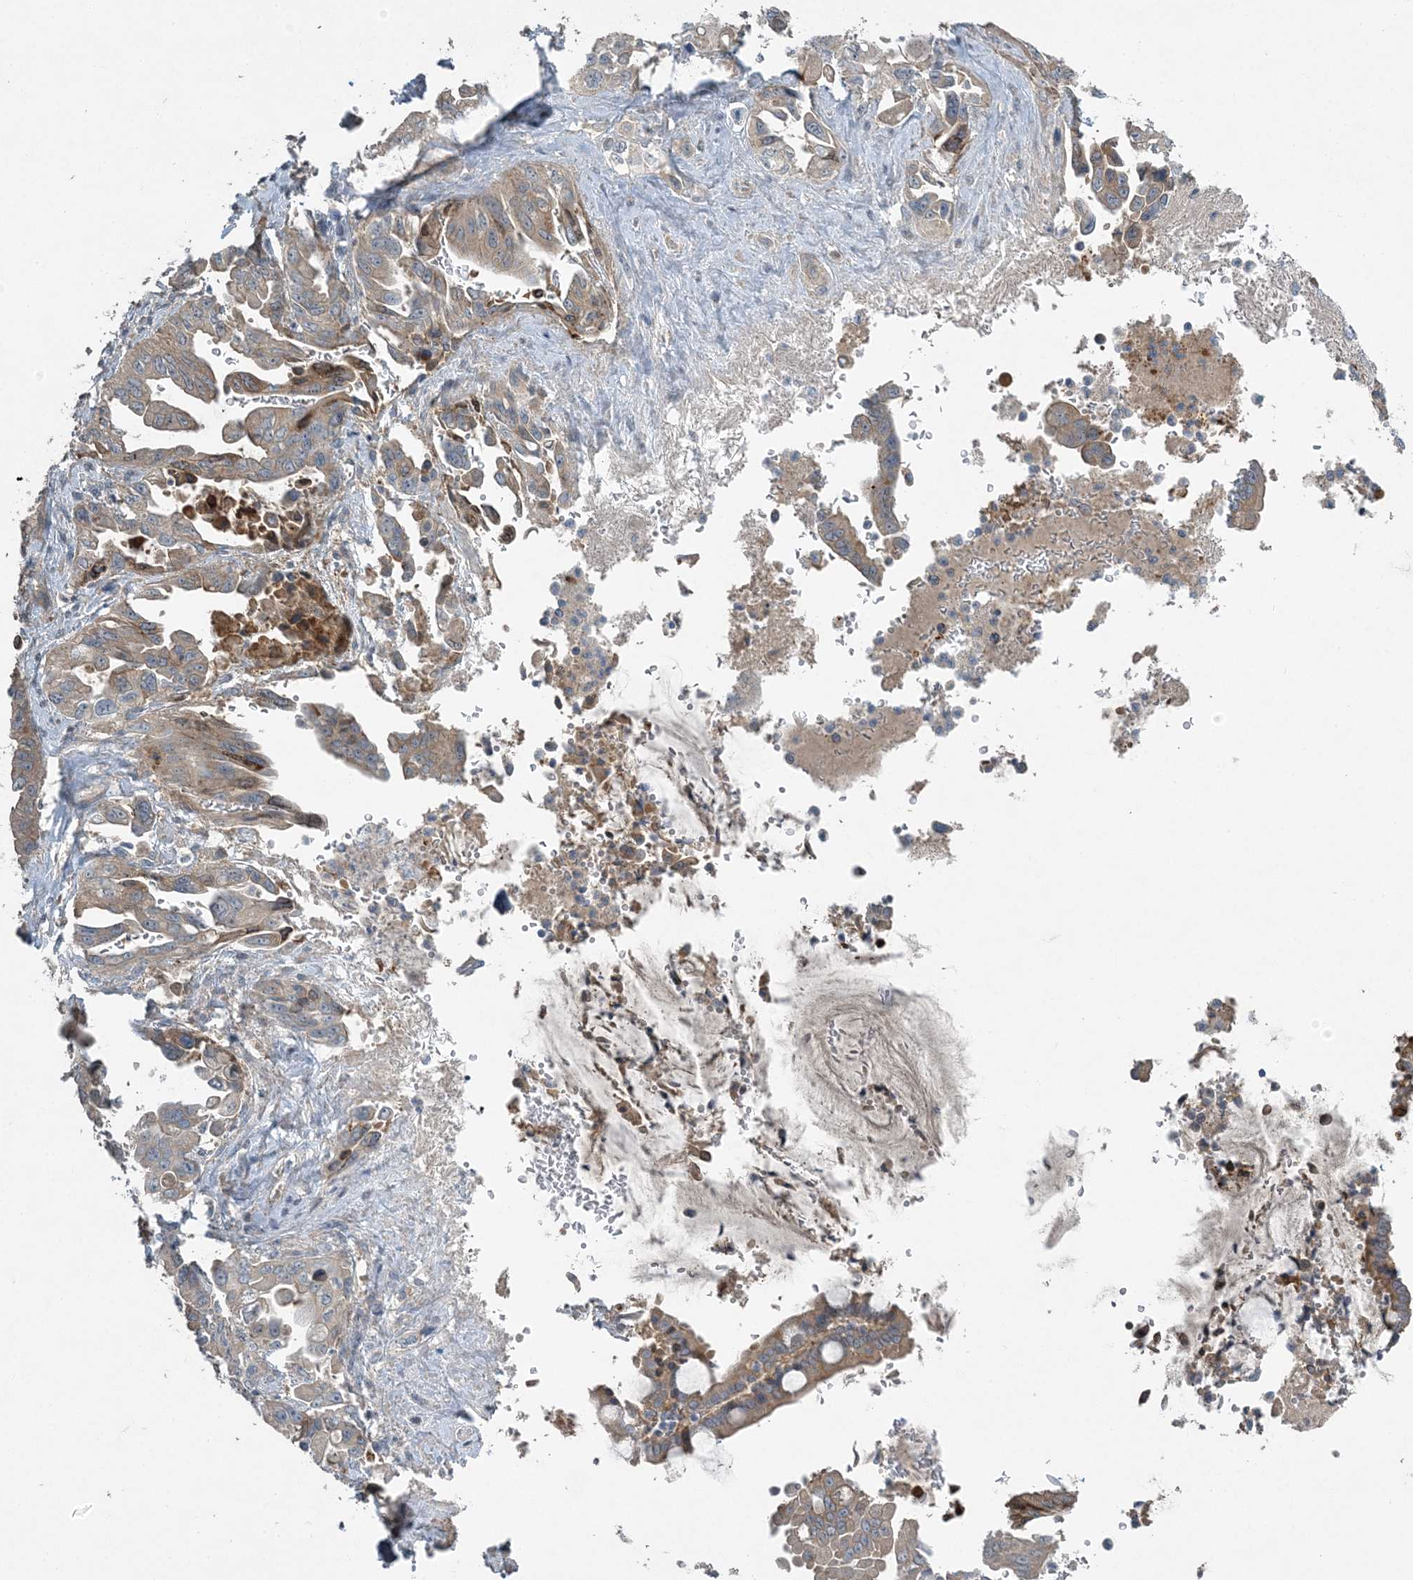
{"staining": {"intensity": "weak", "quantity": ">75%", "location": "cytoplasmic/membranous"}, "tissue": "pancreatic cancer", "cell_type": "Tumor cells", "image_type": "cancer", "snomed": [{"axis": "morphology", "description": "Adenocarcinoma, NOS"}, {"axis": "topography", "description": "Pancreas"}], "caption": "Protein analysis of pancreatic cancer (adenocarcinoma) tissue reveals weak cytoplasmic/membranous expression in approximately >75% of tumor cells.", "gene": "SLC4A10", "patient": {"sex": "male", "age": 70}}